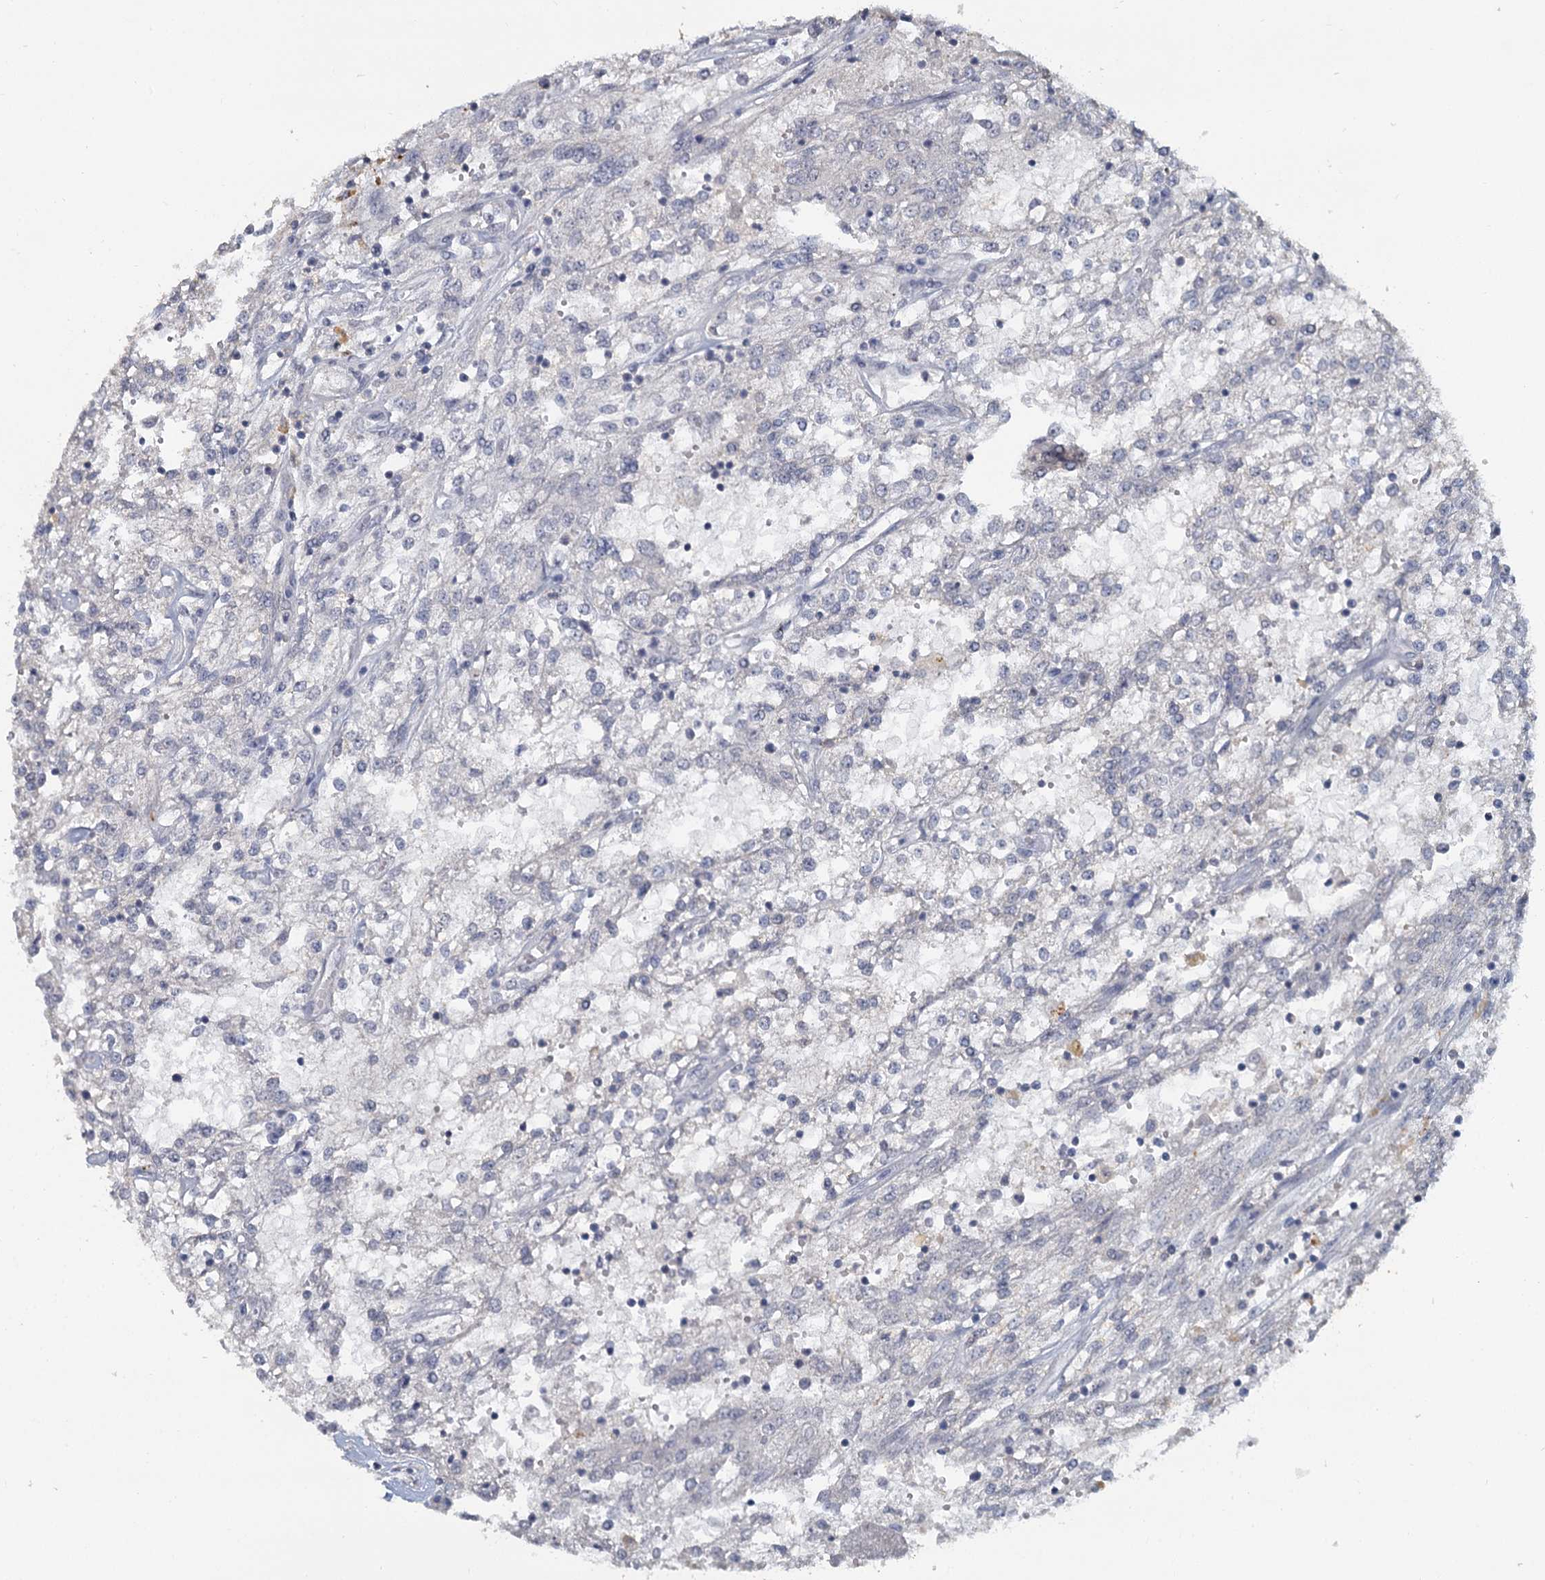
{"staining": {"intensity": "negative", "quantity": "none", "location": "none"}, "tissue": "renal cancer", "cell_type": "Tumor cells", "image_type": "cancer", "snomed": [{"axis": "morphology", "description": "Adenocarcinoma, NOS"}, {"axis": "topography", "description": "Kidney"}], "caption": "Renal cancer was stained to show a protein in brown. There is no significant staining in tumor cells.", "gene": "MUCL1", "patient": {"sex": "female", "age": 52}}